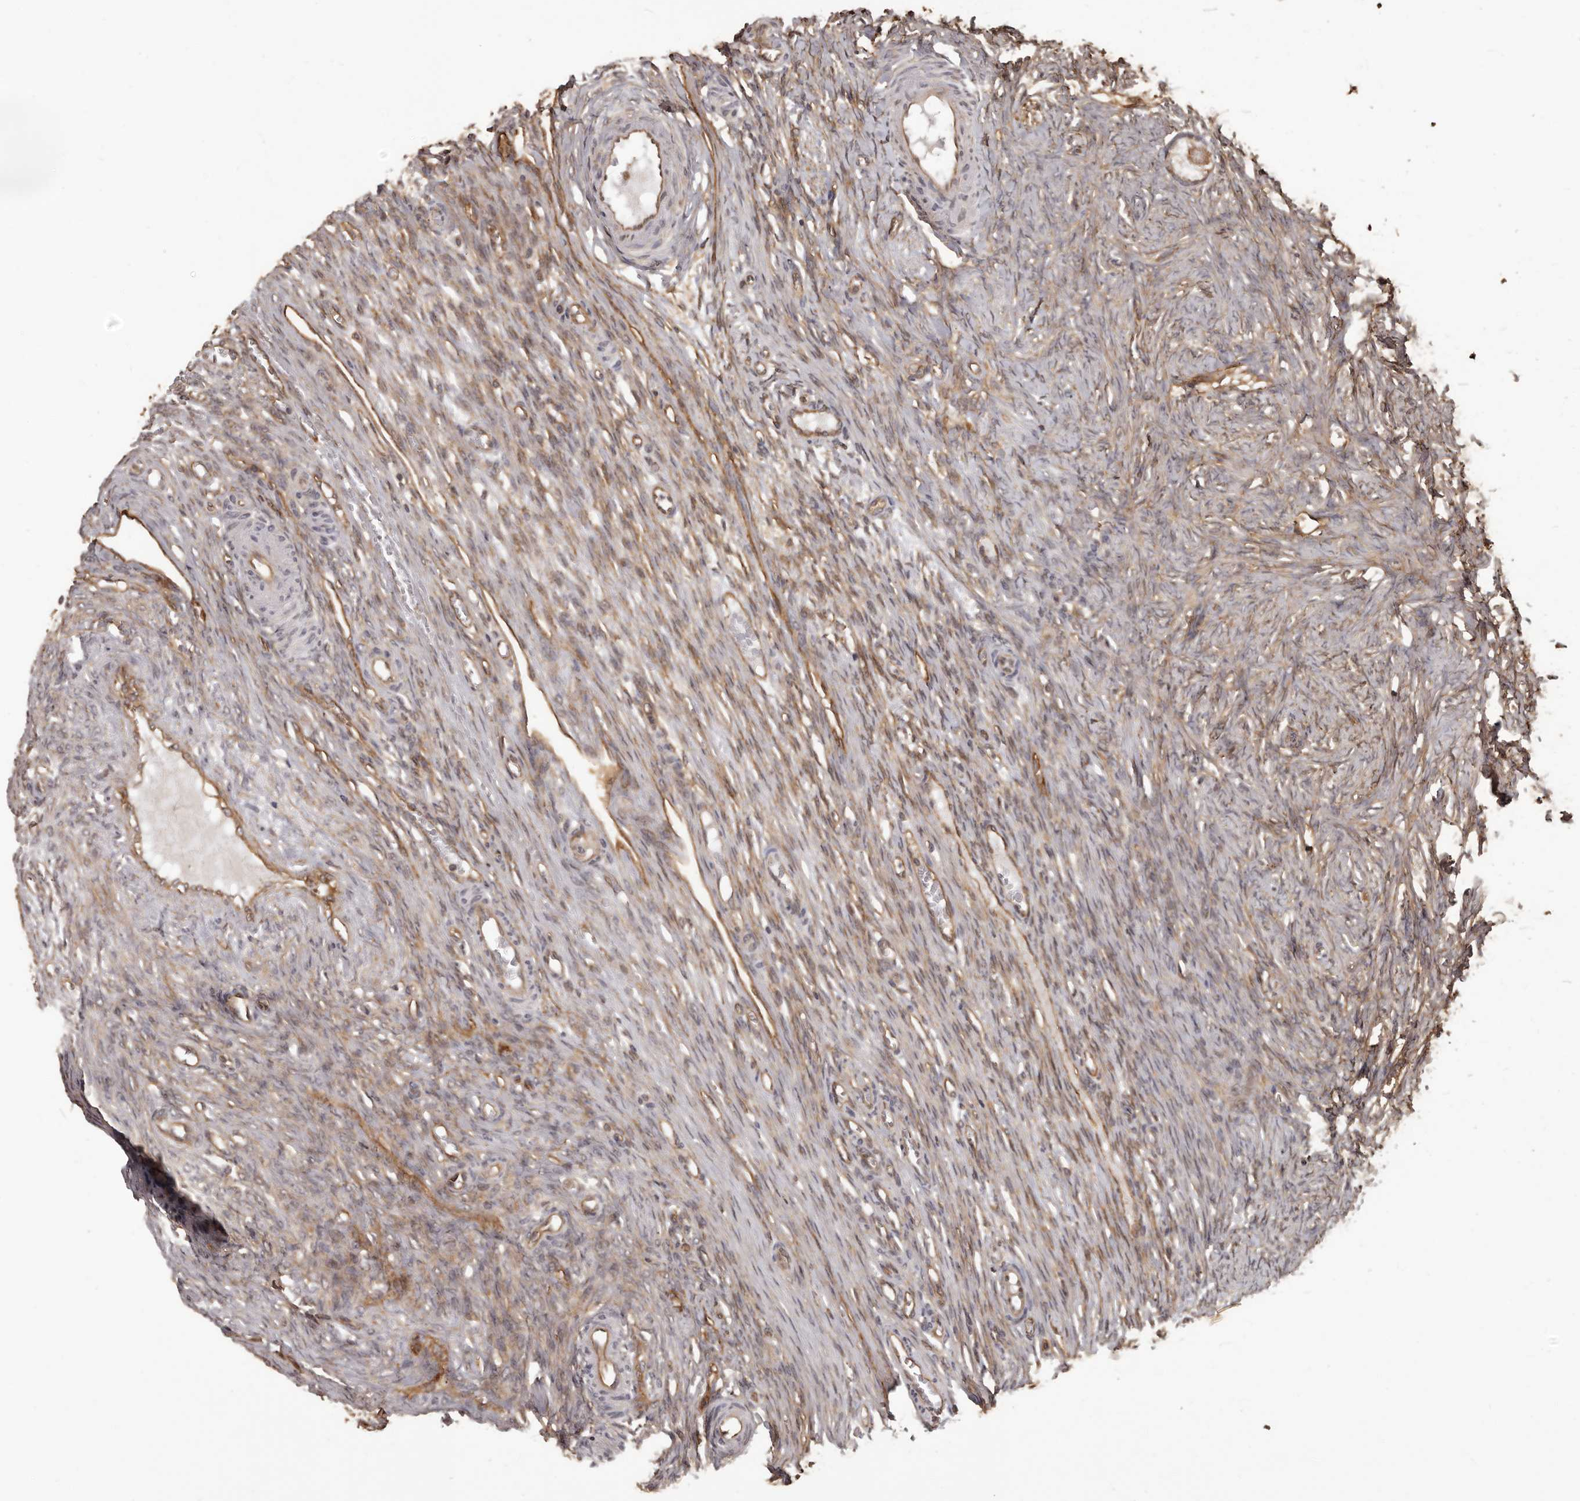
{"staining": {"intensity": "weak", "quantity": ">75%", "location": "cytoplasmic/membranous"}, "tissue": "ovary", "cell_type": "Follicle cells", "image_type": "normal", "snomed": [{"axis": "morphology", "description": "Adenocarcinoma, NOS"}, {"axis": "topography", "description": "Endometrium"}], "caption": "Unremarkable ovary was stained to show a protein in brown. There is low levels of weak cytoplasmic/membranous positivity in about >75% of follicle cells.", "gene": "SLITRK6", "patient": {"sex": "female", "age": 32}}